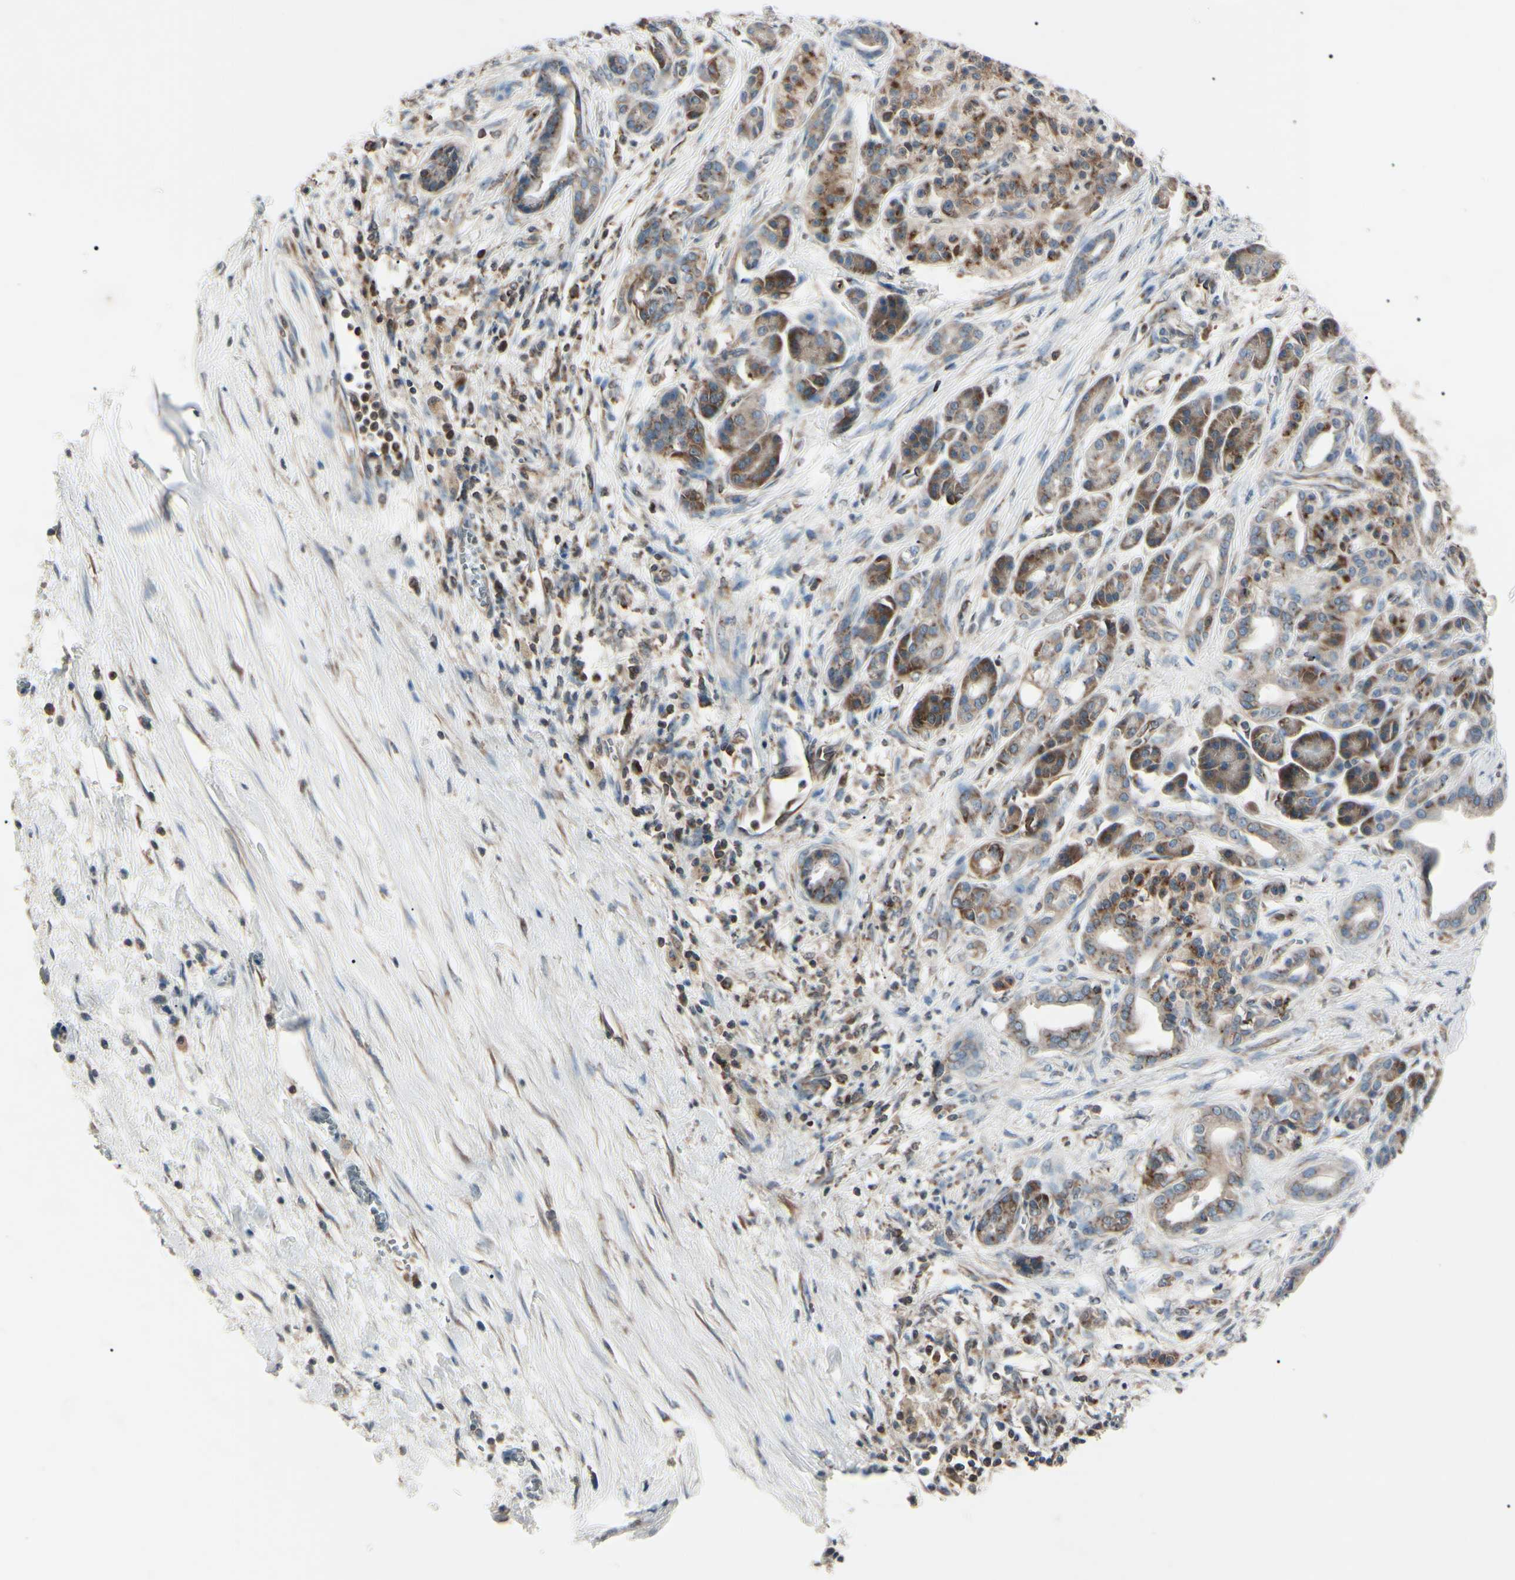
{"staining": {"intensity": "moderate", "quantity": "25%-75%", "location": "cytoplasmic/membranous"}, "tissue": "pancreatic cancer", "cell_type": "Tumor cells", "image_type": "cancer", "snomed": [{"axis": "morphology", "description": "Adenocarcinoma, NOS"}, {"axis": "topography", "description": "Pancreas"}], "caption": "Immunohistochemistry (DAB) staining of pancreatic adenocarcinoma displays moderate cytoplasmic/membranous protein staining in approximately 25%-75% of tumor cells.", "gene": "MAPRE1", "patient": {"sex": "male", "age": 59}}